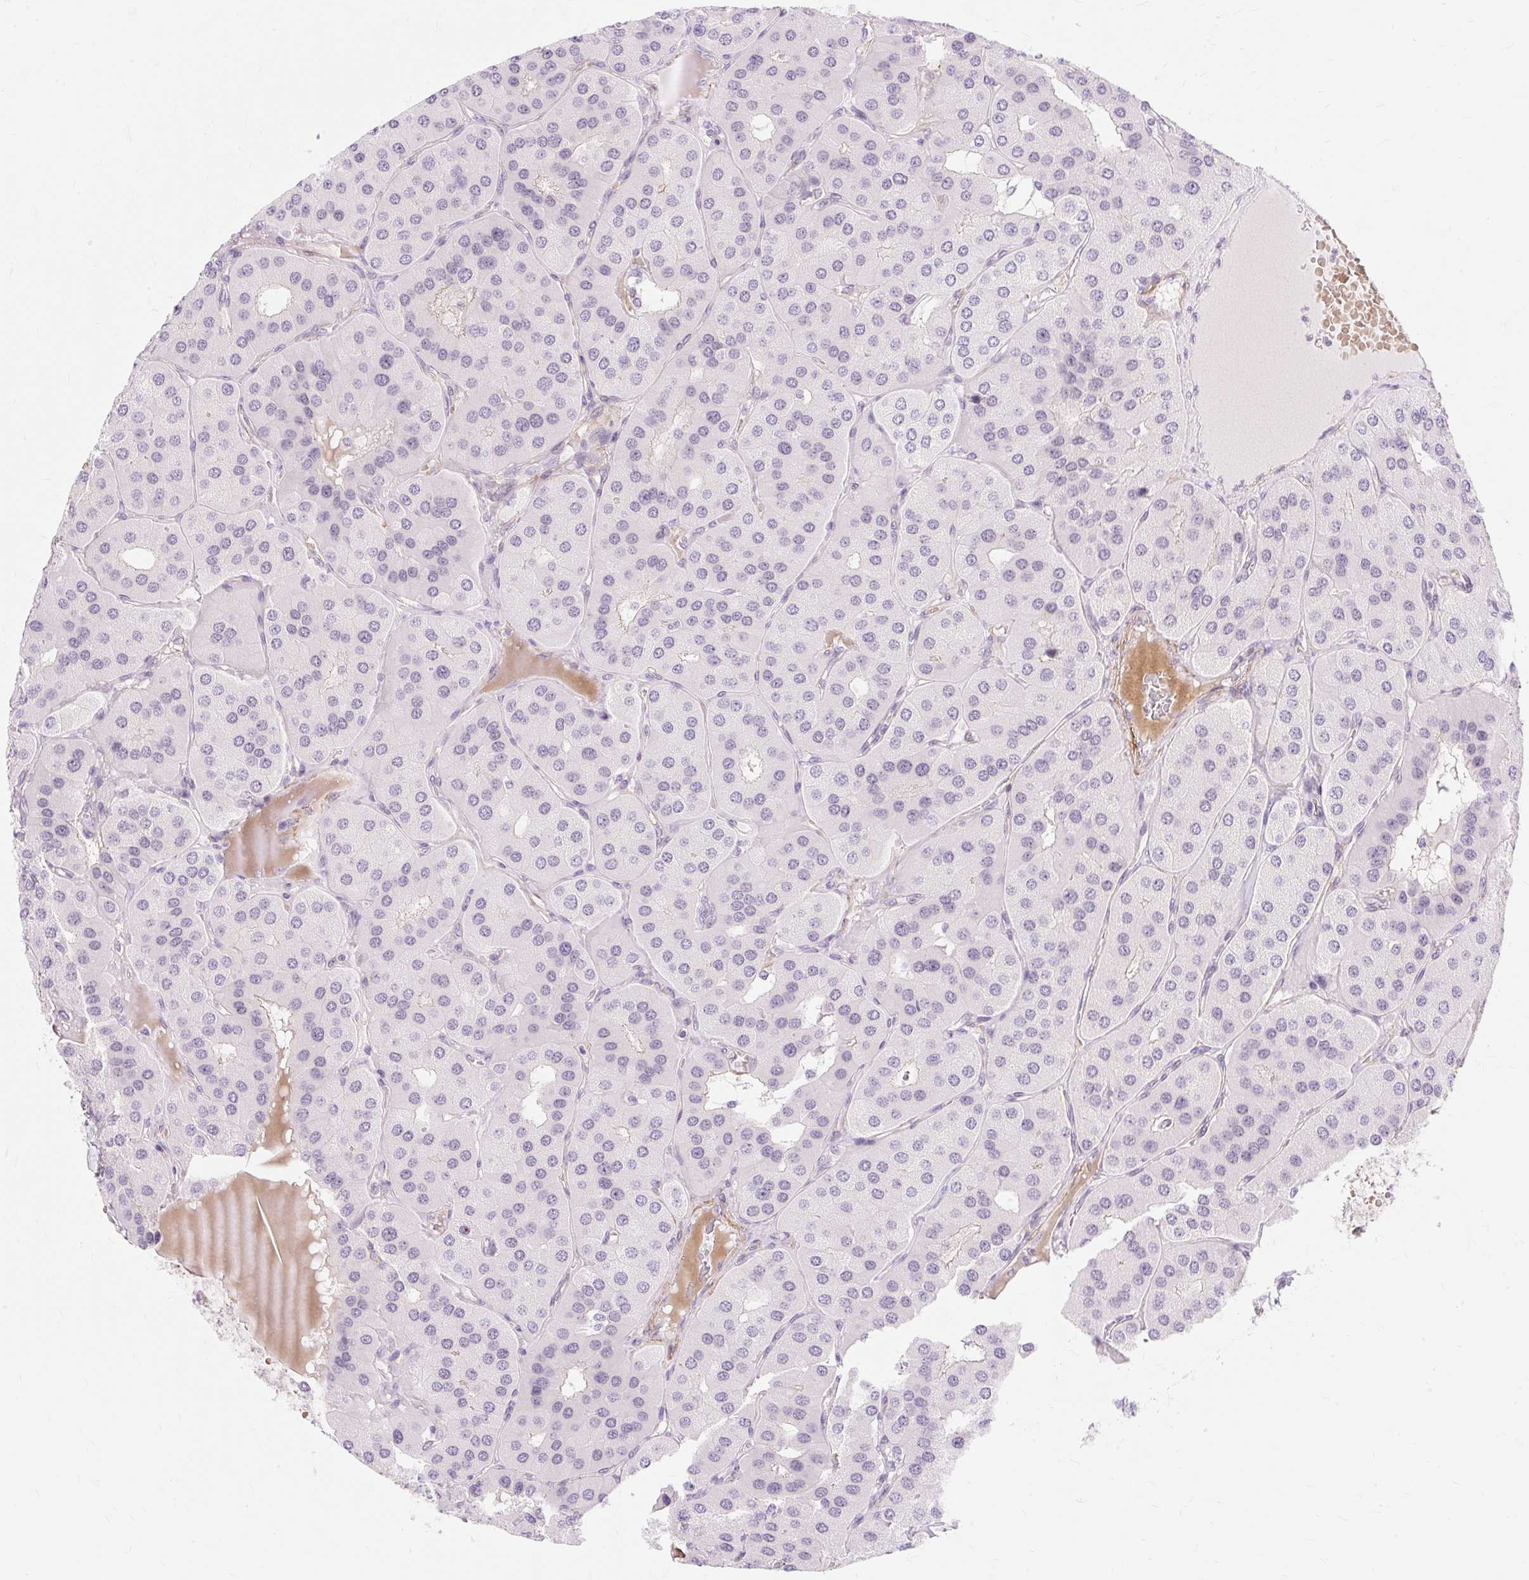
{"staining": {"intensity": "negative", "quantity": "none", "location": "none"}, "tissue": "parathyroid gland", "cell_type": "Glandular cells", "image_type": "normal", "snomed": [{"axis": "morphology", "description": "Normal tissue, NOS"}, {"axis": "morphology", "description": "Adenoma, NOS"}, {"axis": "topography", "description": "Parathyroid gland"}], "caption": "DAB (3,3'-diaminobenzidine) immunohistochemical staining of benign human parathyroid gland reveals no significant staining in glandular cells.", "gene": "OBP2A", "patient": {"sex": "female", "age": 86}}